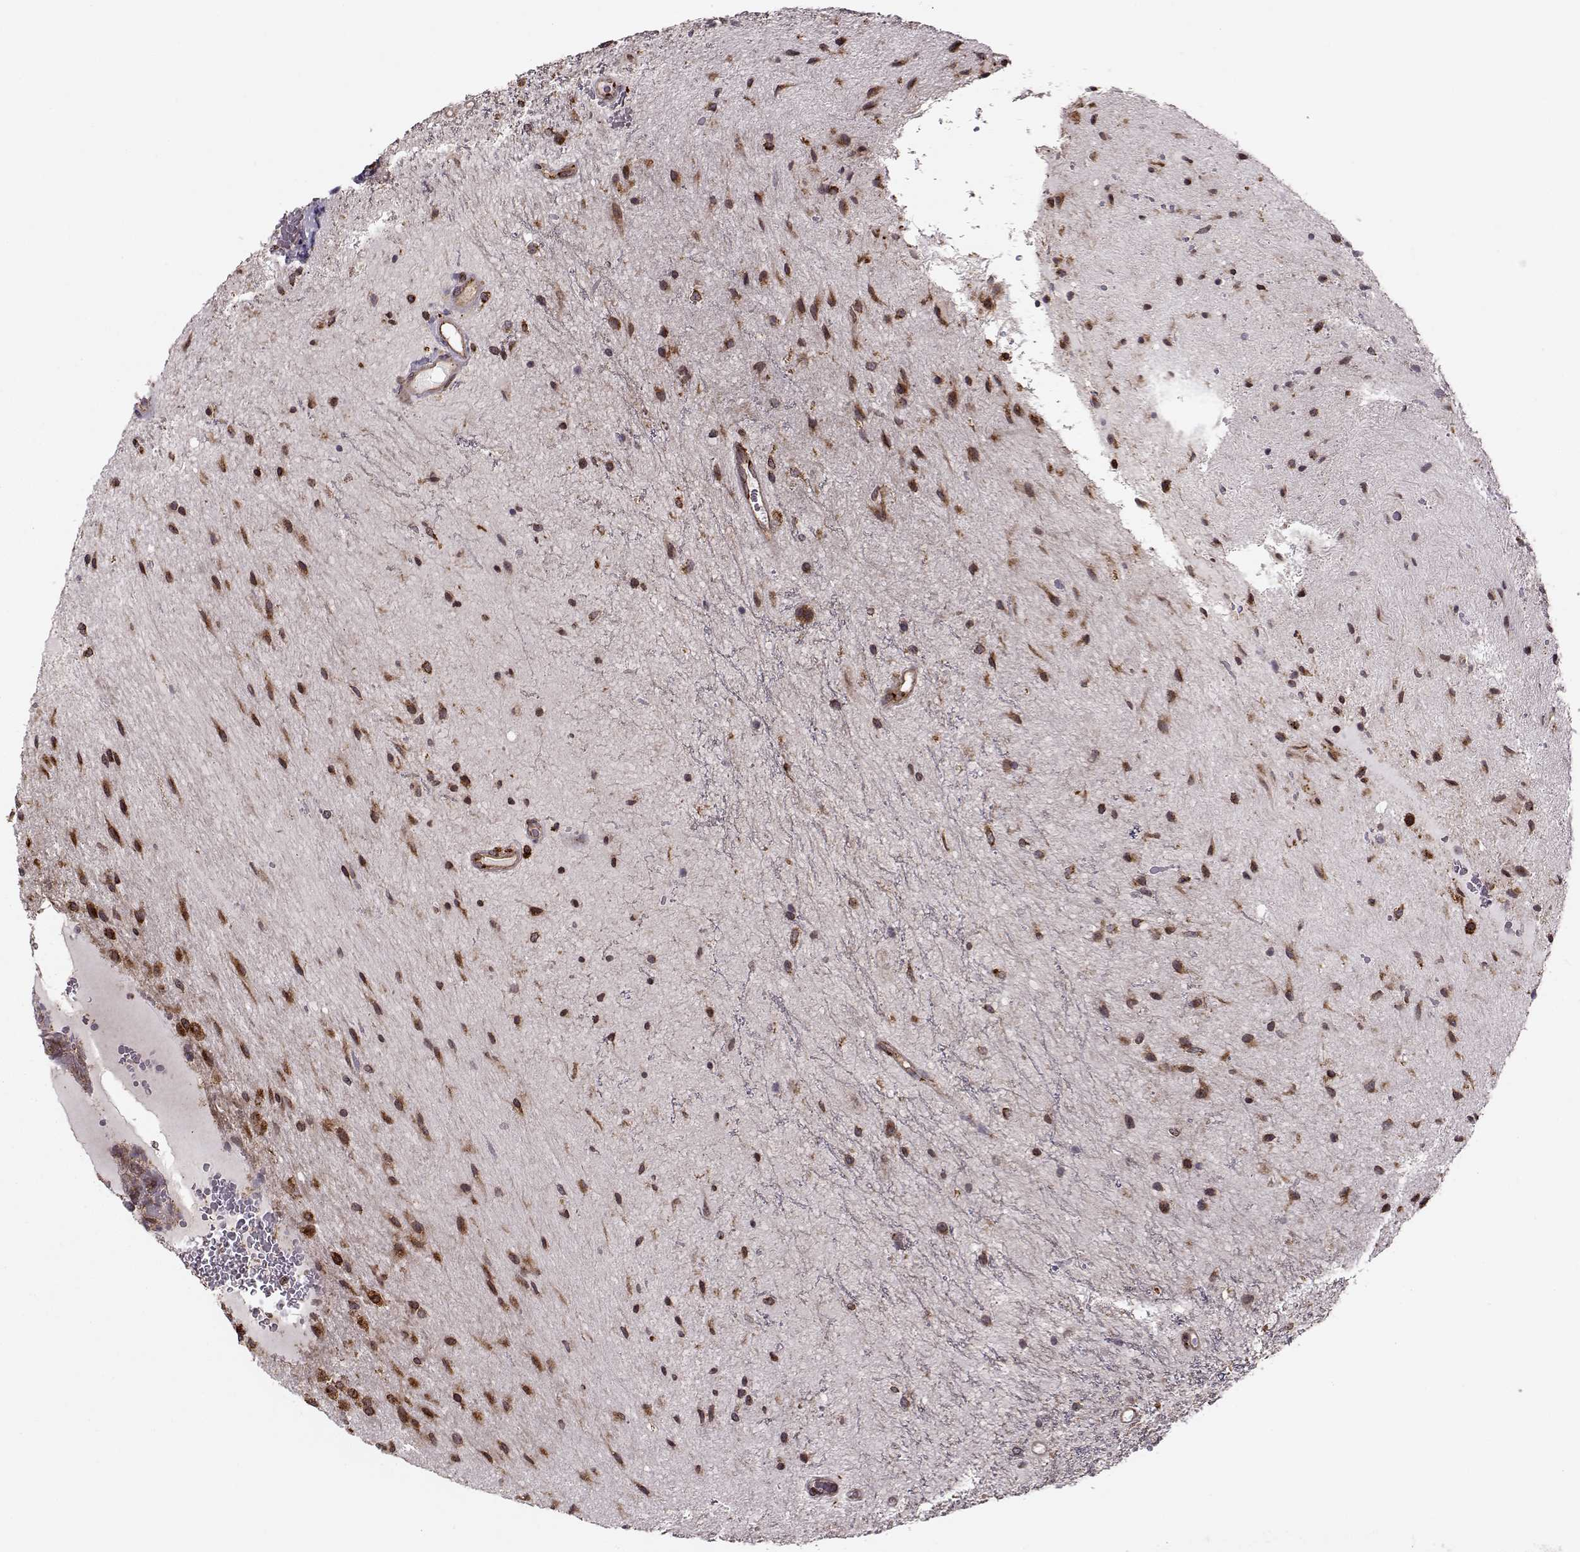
{"staining": {"intensity": "moderate", "quantity": ">75%", "location": "cytoplasmic/membranous"}, "tissue": "glioma", "cell_type": "Tumor cells", "image_type": "cancer", "snomed": [{"axis": "morphology", "description": "Glioma, malignant, Low grade"}, {"axis": "topography", "description": "Cerebellum"}], "caption": "Low-grade glioma (malignant) was stained to show a protein in brown. There is medium levels of moderate cytoplasmic/membranous expression in about >75% of tumor cells. (DAB IHC, brown staining for protein, blue staining for nuclei).", "gene": "YIPF5", "patient": {"sex": "female", "age": 14}}